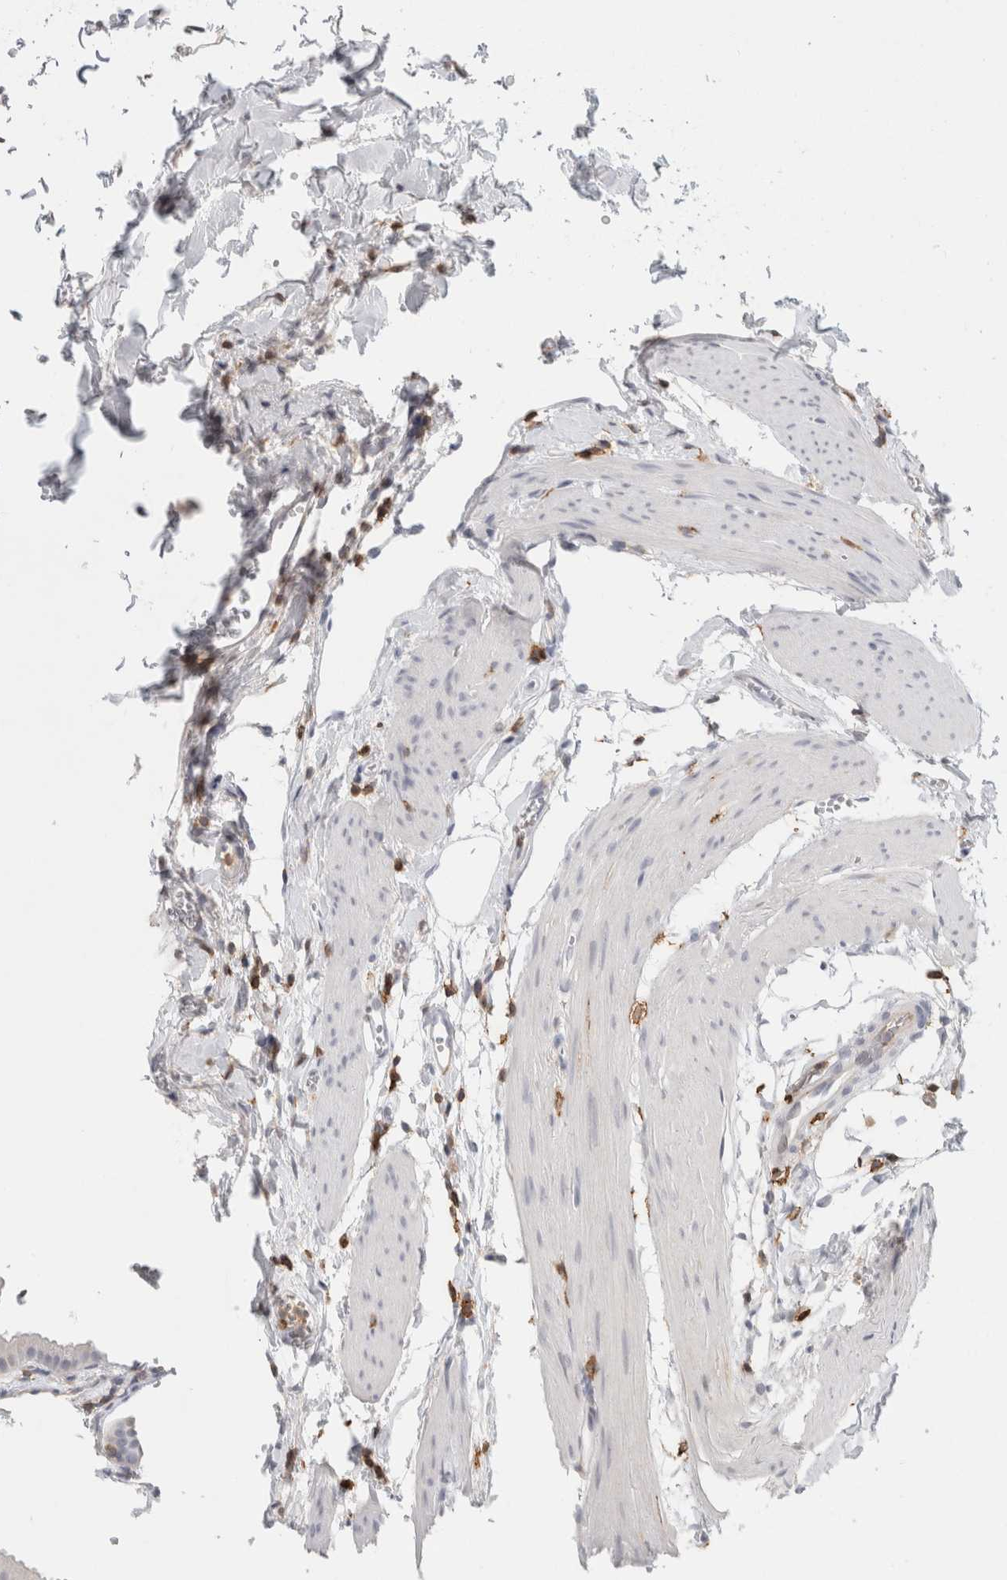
{"staining": {"intensity": "negative", "quantity": "none", "location": "none"}, "tissue": "gallbladder", "cell_type": "Glandular cells", "image_type": "normal", "snomed": [{"axis": "morphology", "description": "Normal tissue, NOS"}, {"axis": "topography", "description": "Gallbladder"}], "caption": "An immunohistochemistry image of unremarkable gallbladder is shown. There is no staining in glandular cells of gallbladder.", "gene": "P2RY2", "patient": {"sex": "female", "age": 64}}